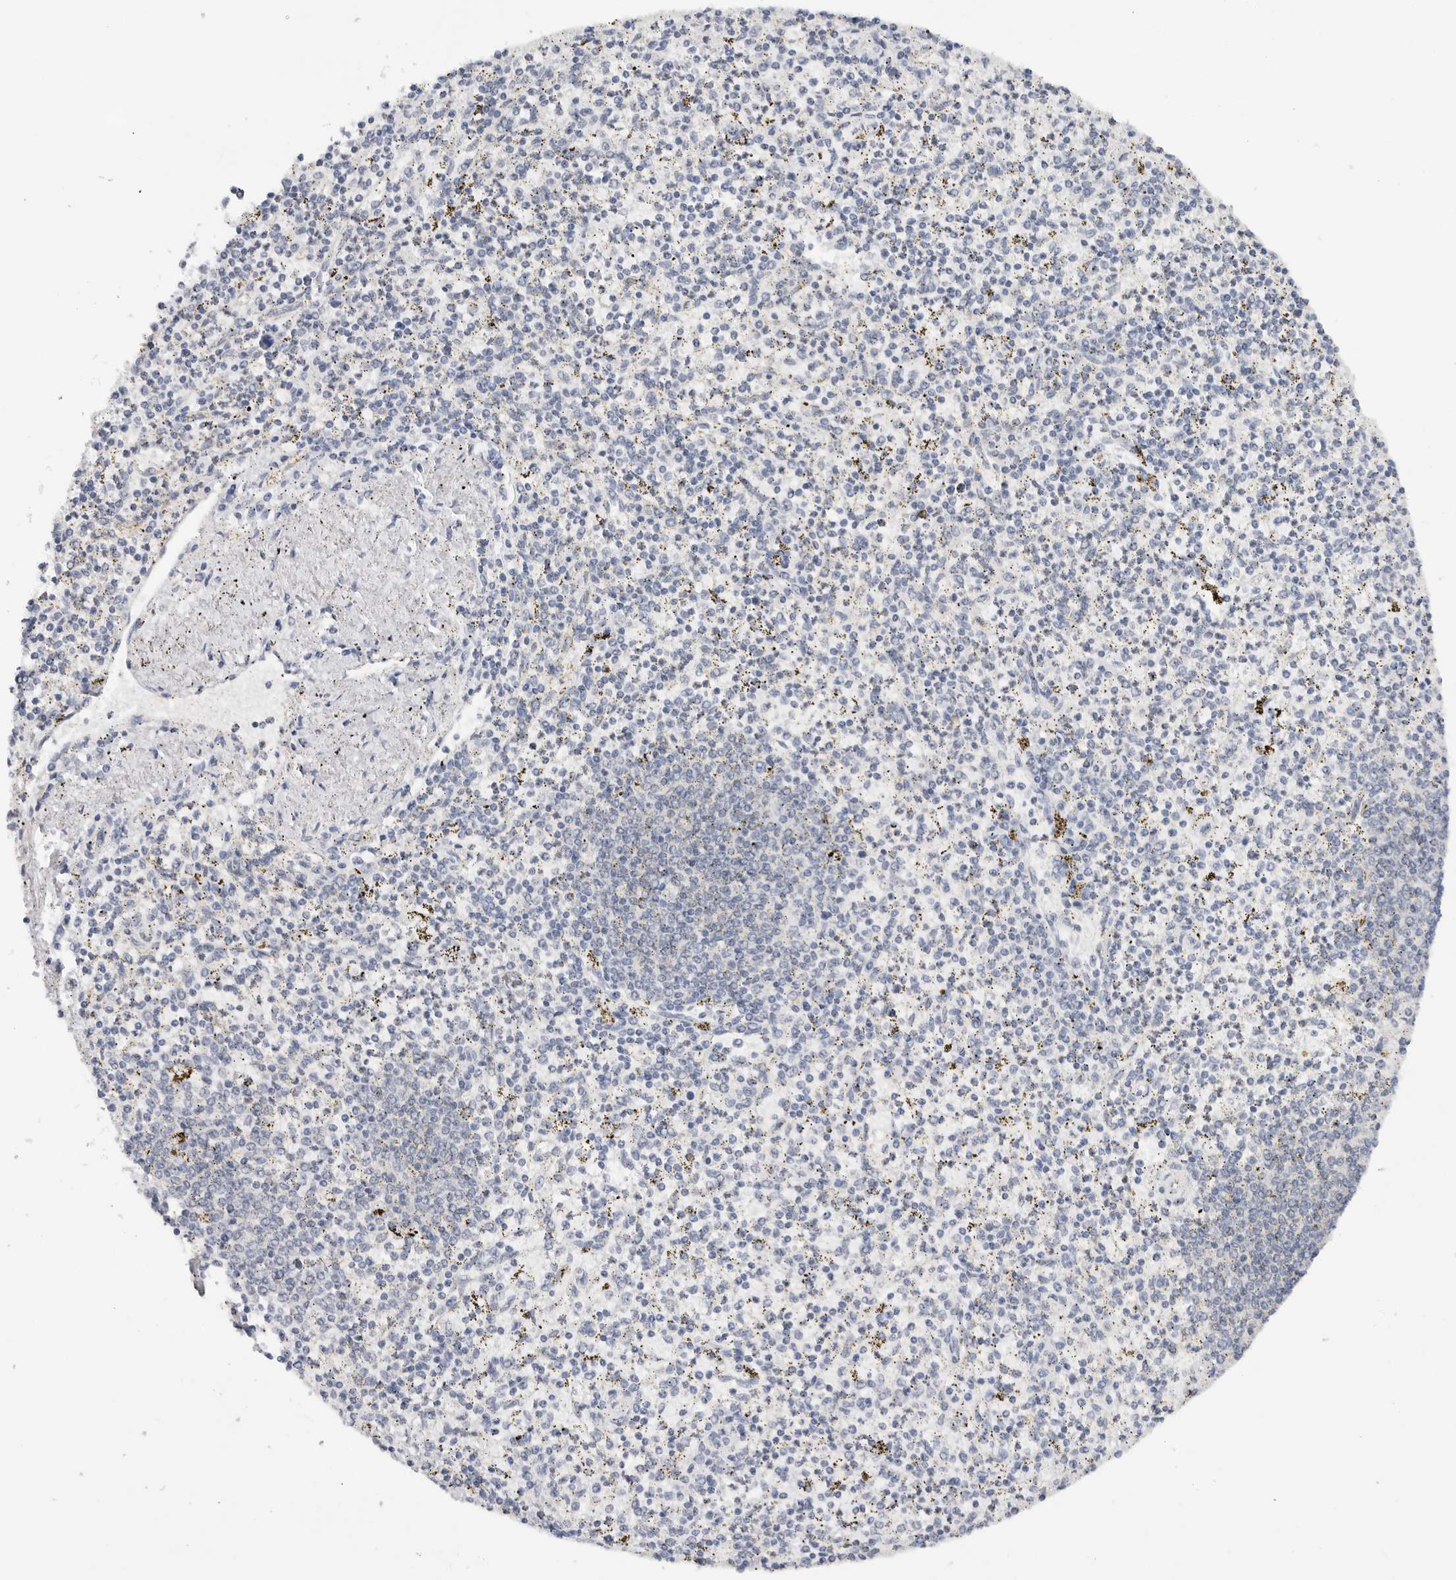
{"staining": {"intensity": "negative", "quantity": "none", "location": "none"}, "tissue": "spleen", "cell_type": "Cells in red pulp", "image_type": "normal", "snomed": [{"axis": "morphology", "description": "Normal tissue, NOS"}, {"axis": "topography", "description": "Spleen"}], "caption": "DAB (3,3'-diaminobenzidine) immunohistochemical staining of normal human spleen displays no significant staining in cells in red pulp.", "gene": "MAP2K5", "patient": {"sex": "male", "age": 72}}